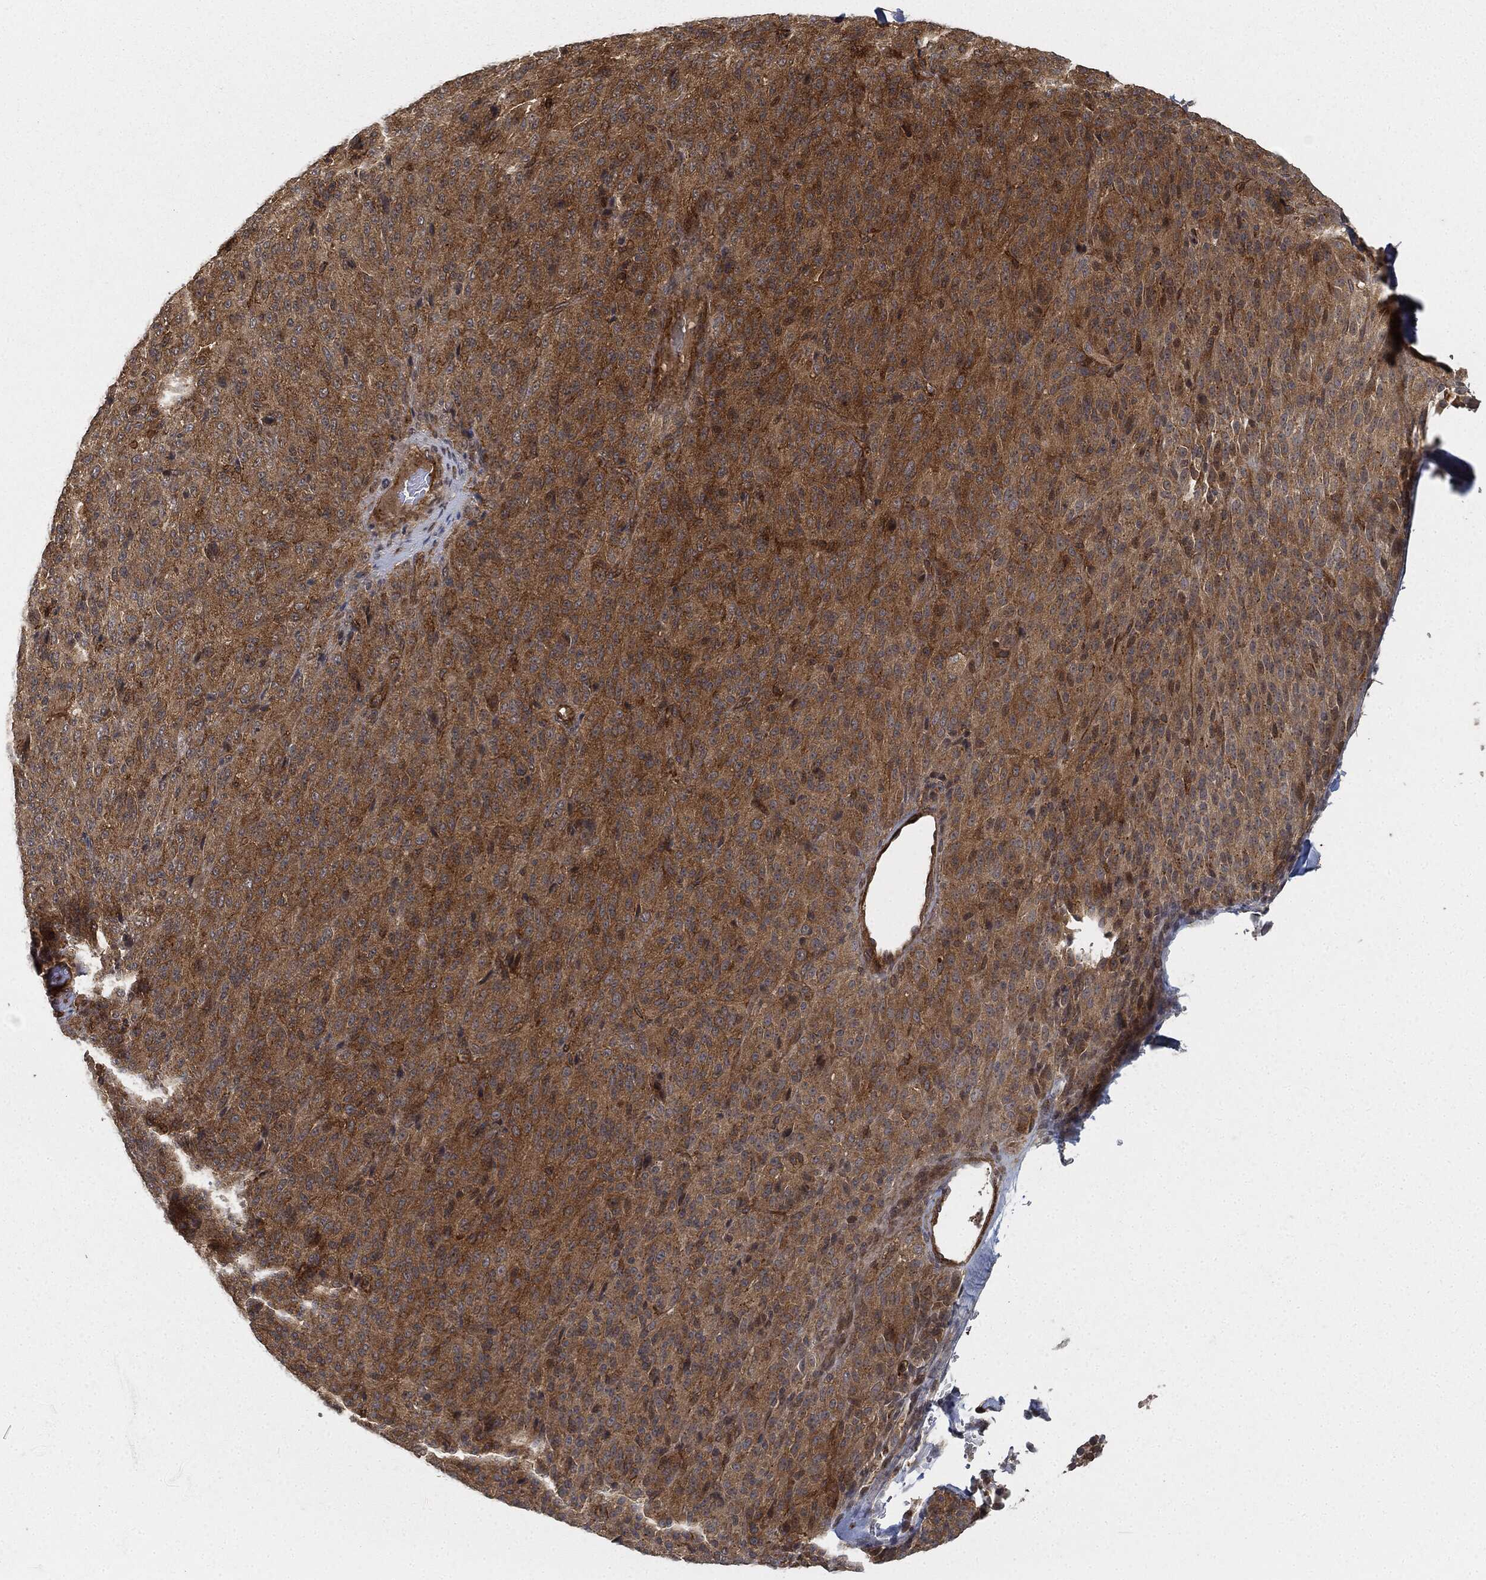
{"staining": {"intensity": "strong", "quantity": "25%-75%", "location": "cytoplasmic/membranous"}, "tissue": "melanoma", "cell_type": "Tumor cells", "image_type": "cancer", "snomed": [{"axis": "morphology", "description": "Malignant melanoma, Metastatic site"}, {"axis": "topography", "description": "Brain"}], "caption": "Protein staining of malignant melanoma (metastatic site) tissue exhibits strong cytoplasmic/membranous expression in about 25%-75% of tumor cells. (Stains: DAB (3,3'-diaminobenzidine) in brown, nuclei in blue, Microscopy: brightfield microscopy at high magnification).", "gene": "TPT1", "patient": {"sex": "female", "age": 56}}